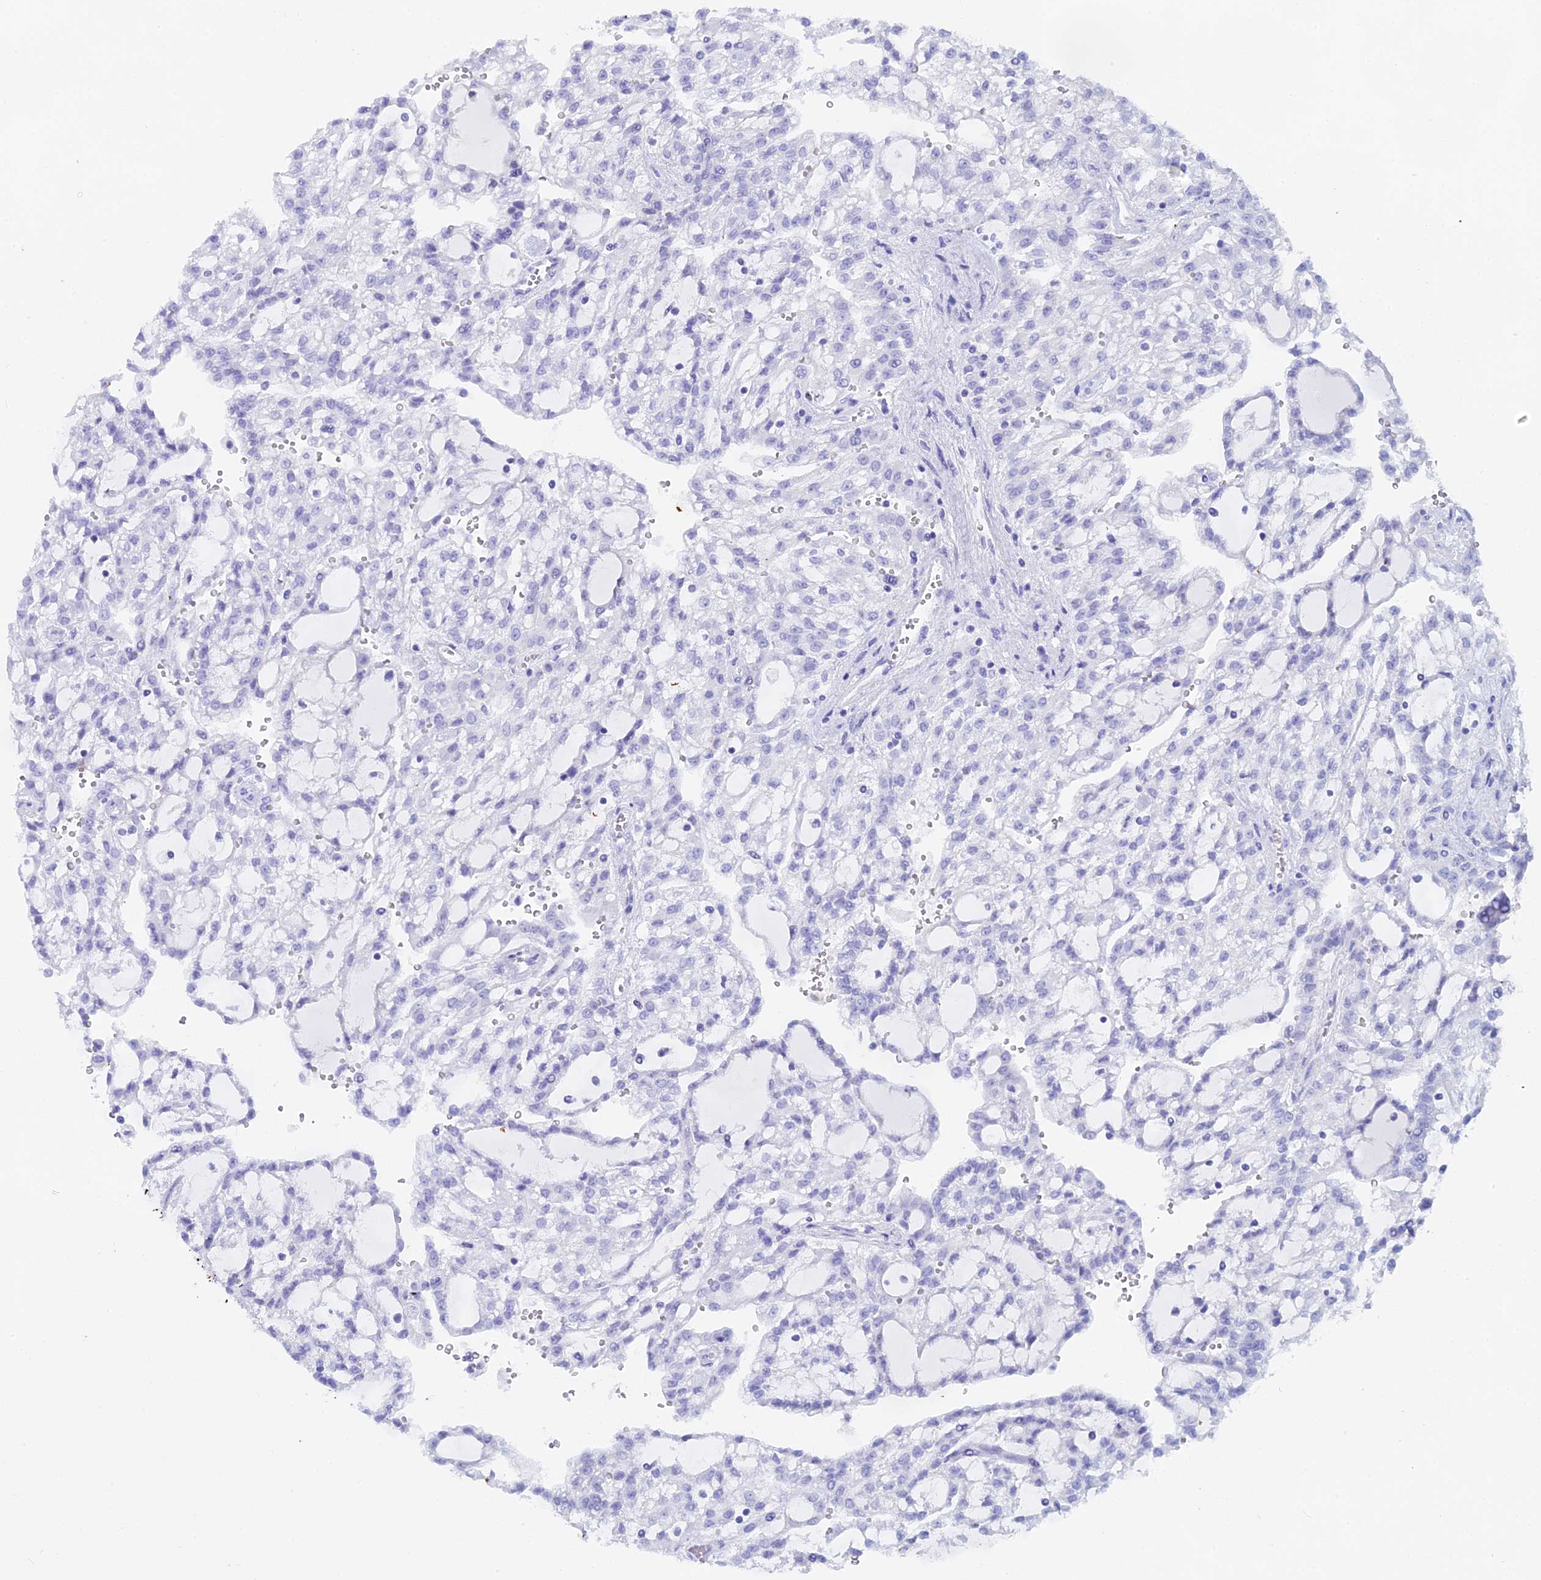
{"staining": {"intensity": "negative", "quantity": "none", "location": "none"}, "tissue": "renal cancer", "cell_type": "Tumor cells", "image_type": "cancer", "snomed": [{"axis": "morphology", "description": "Adenocarcinoma, NOS"}, {"axis": "topography", "description": "Kidney"}], "caption": "Immunohistochemistry micrograph of neoplastic tissue: adenocarcinoma (renal) stained with DAB shows no significant protein expression in tumor cells.", "gene": "CGB2", "patient": {"sex": "male", "age": 63}}